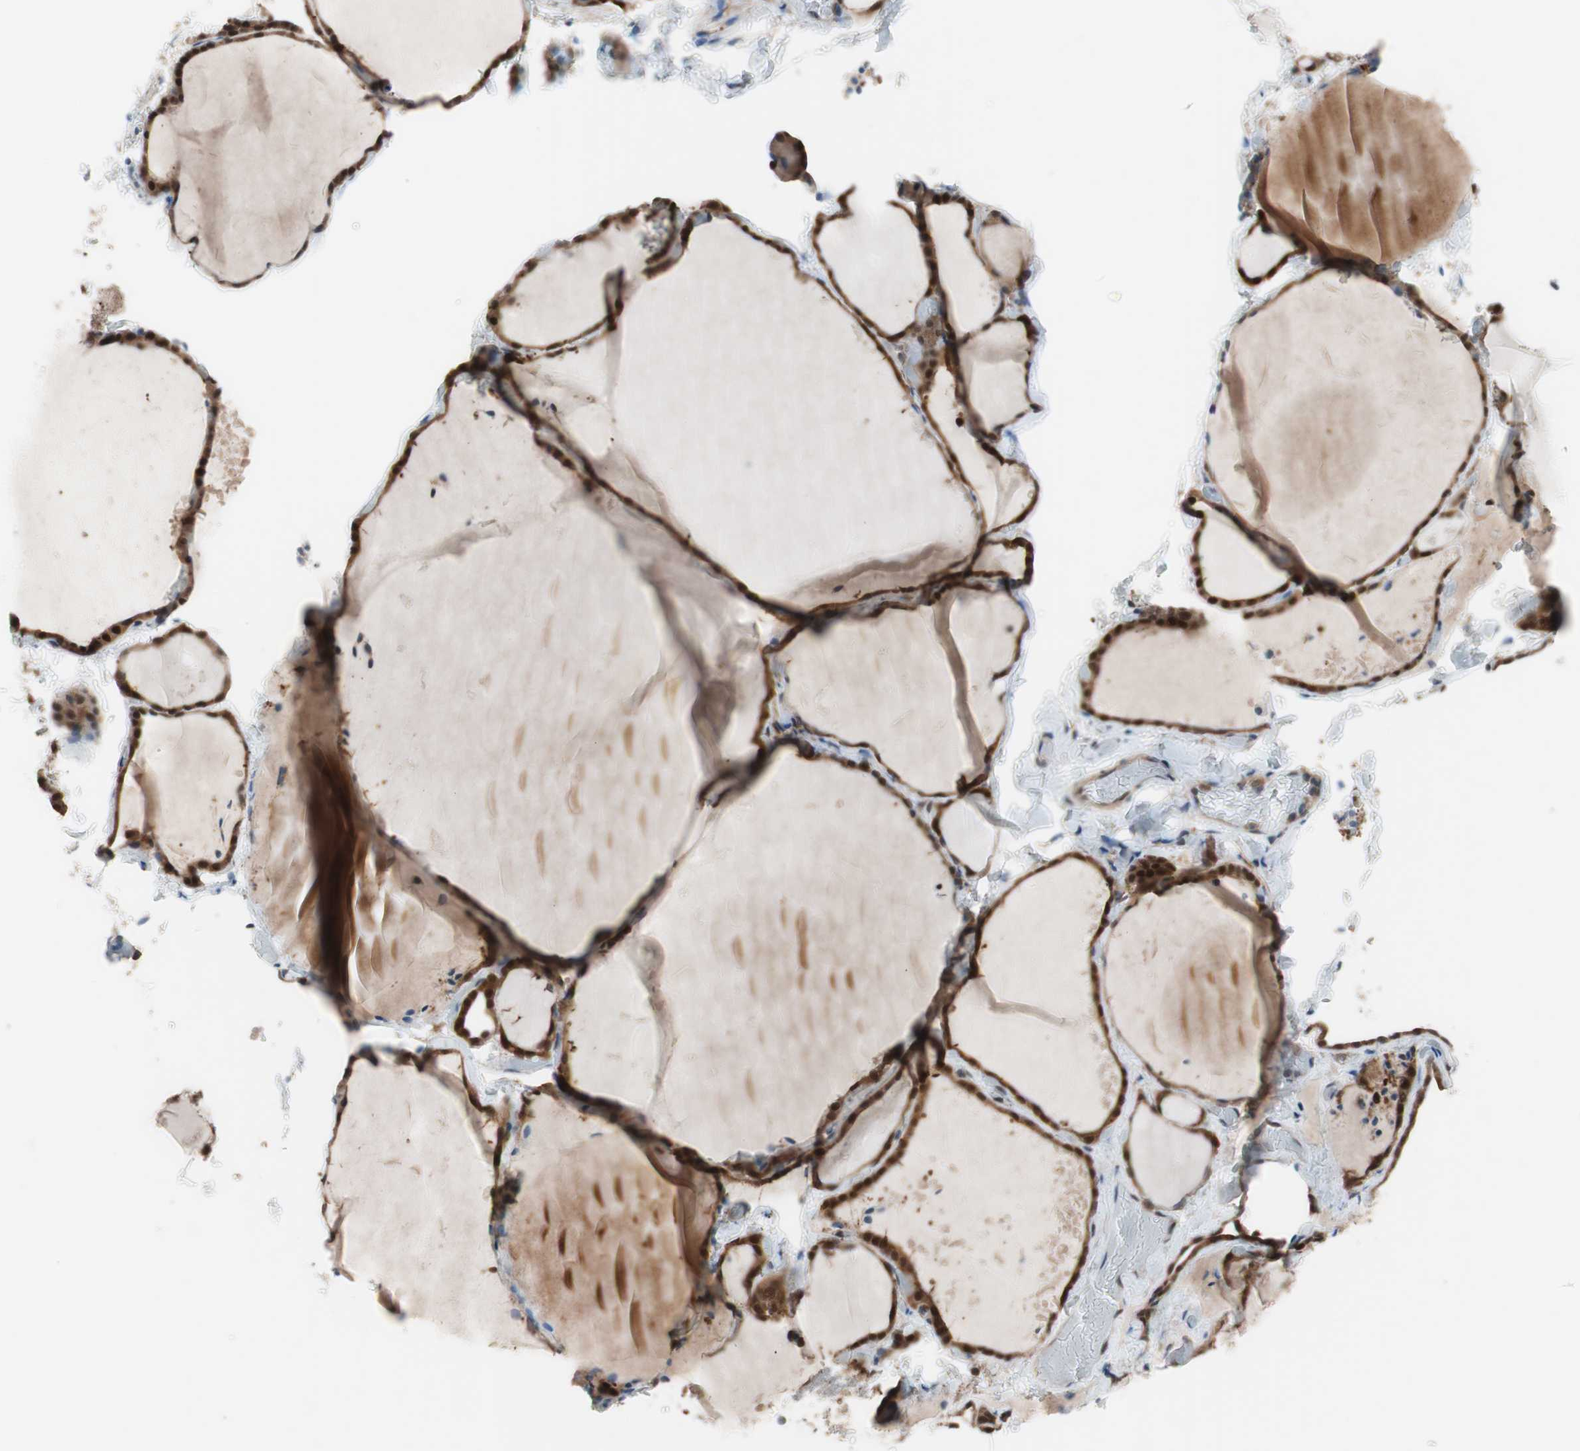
{"staining": {"intensity": "strong", "quantity": ">75%", "location": "cytoplasmic/membranous,nuclear"}, "tissue": "thyroid gland", "cell_type": "Glandular cells", "image_type": "normal", "snomed": [{"axis": "morphology", "description": "Normal tissue, NOS"}, {"axis": "topography", "description": "Thyroid gland"}], "caption": "Thyroid gland stained for a protein shows strong cytoplasmic/membranous,nuclear positivity in glandular cells. (brown staining indicates protein expression, while blue staining denotes nuclei).", "gene": "GALT", "patient": {"sex": "female", "age": 22}}